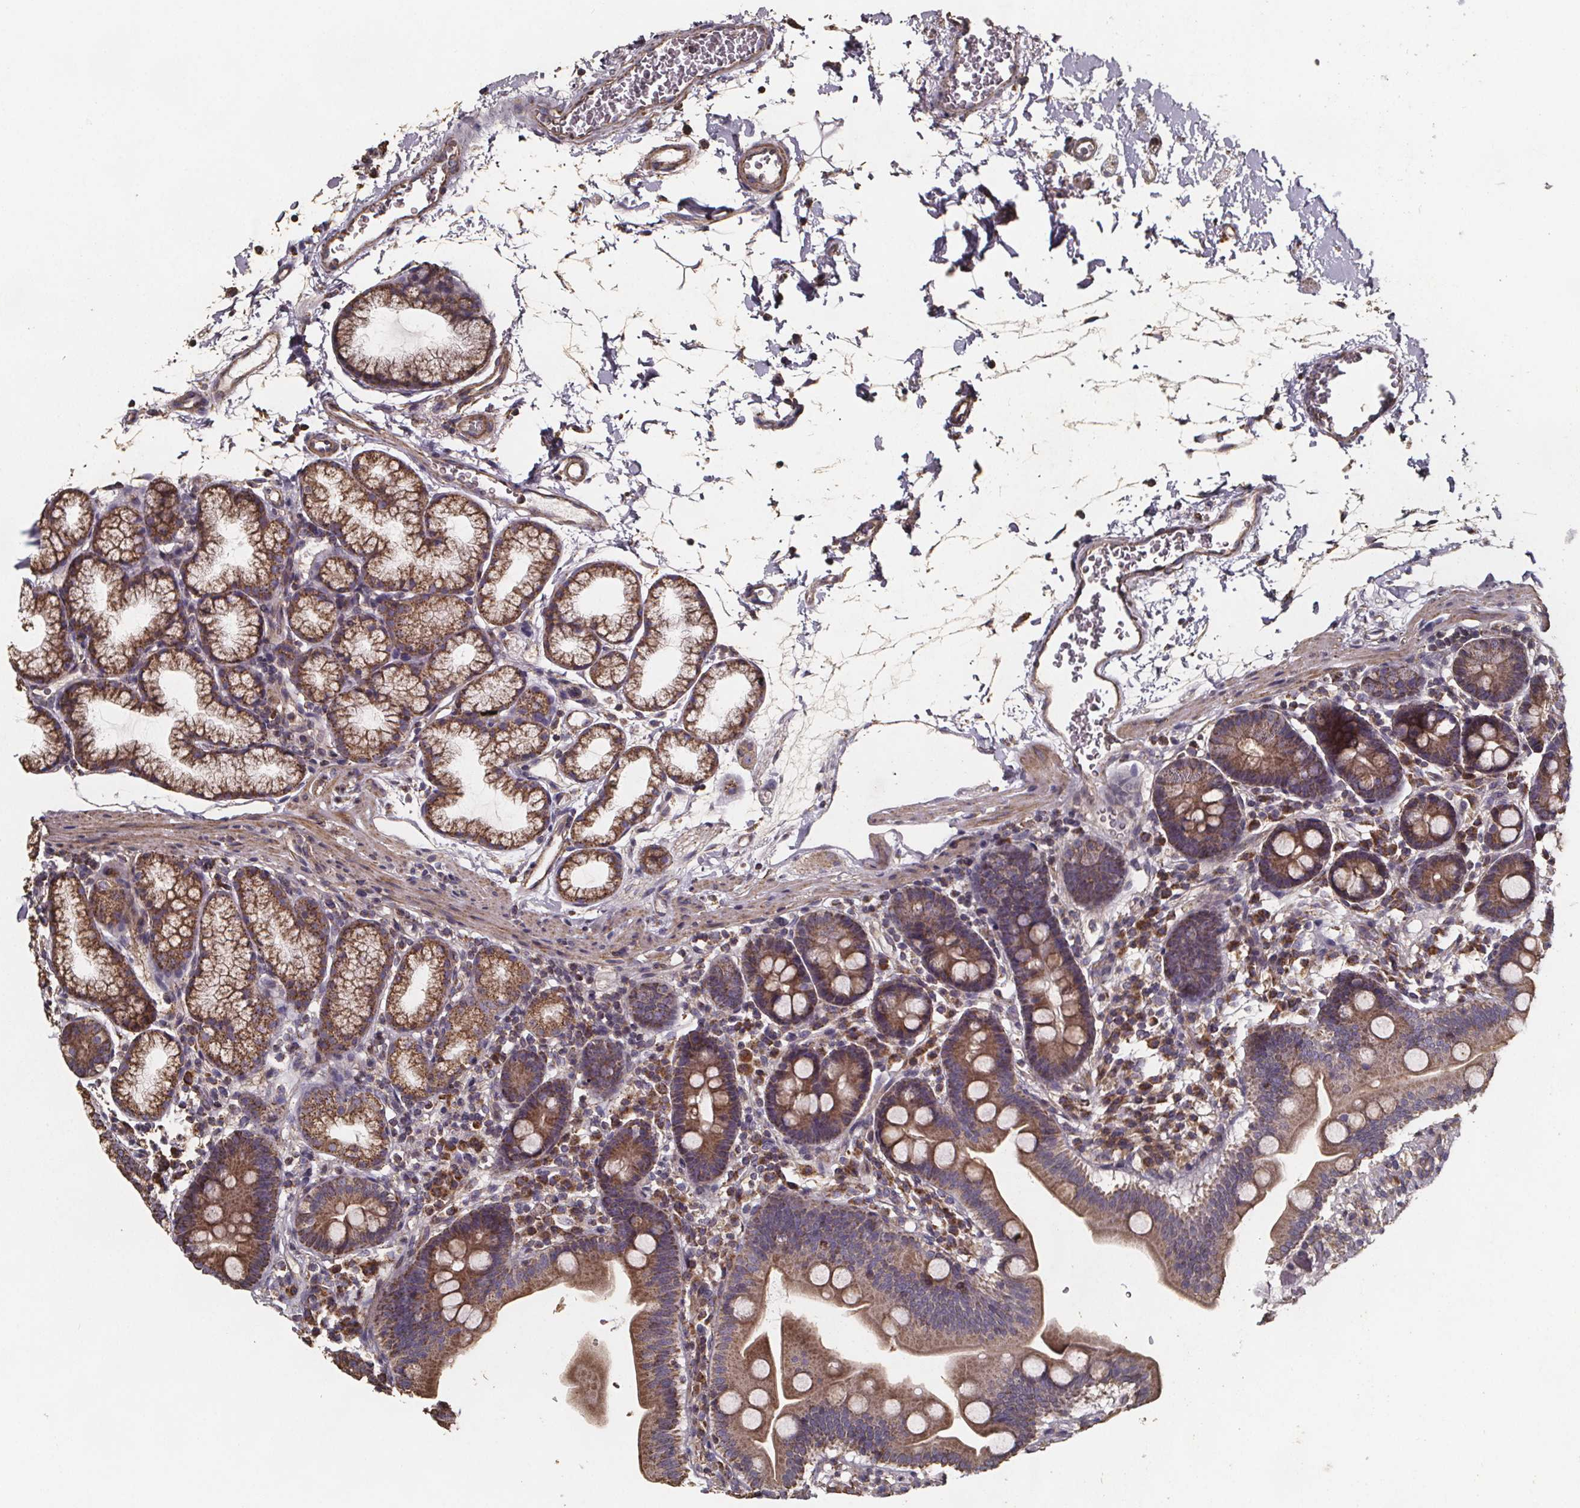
{"staining": {"intensity": "moderate", "quantity": ">75%", "location": "cytoplasmic/membranous"}, "tissue": "duodenum", "cell_type": "Glandular cells", "image_type": "normal", "snomed": [{"axis": "morphology", "description": "Normal tissue, NOS"}, {"axis": "topography", "description": "Pancreas"}, {"axis": "topography", "description": "Duodenum"}], "caption": "IHC of normal human duodenum exhibits medium levels of moderate cytoplasmic/membranous staining in approximately >75% of glandular cells. (DAB (3,3'-diaminobenzidine) IHC with brightfield microscopy, high magnification).", "gene": "SLC35D2", "patient": {"sex": "male", "age": 59}}